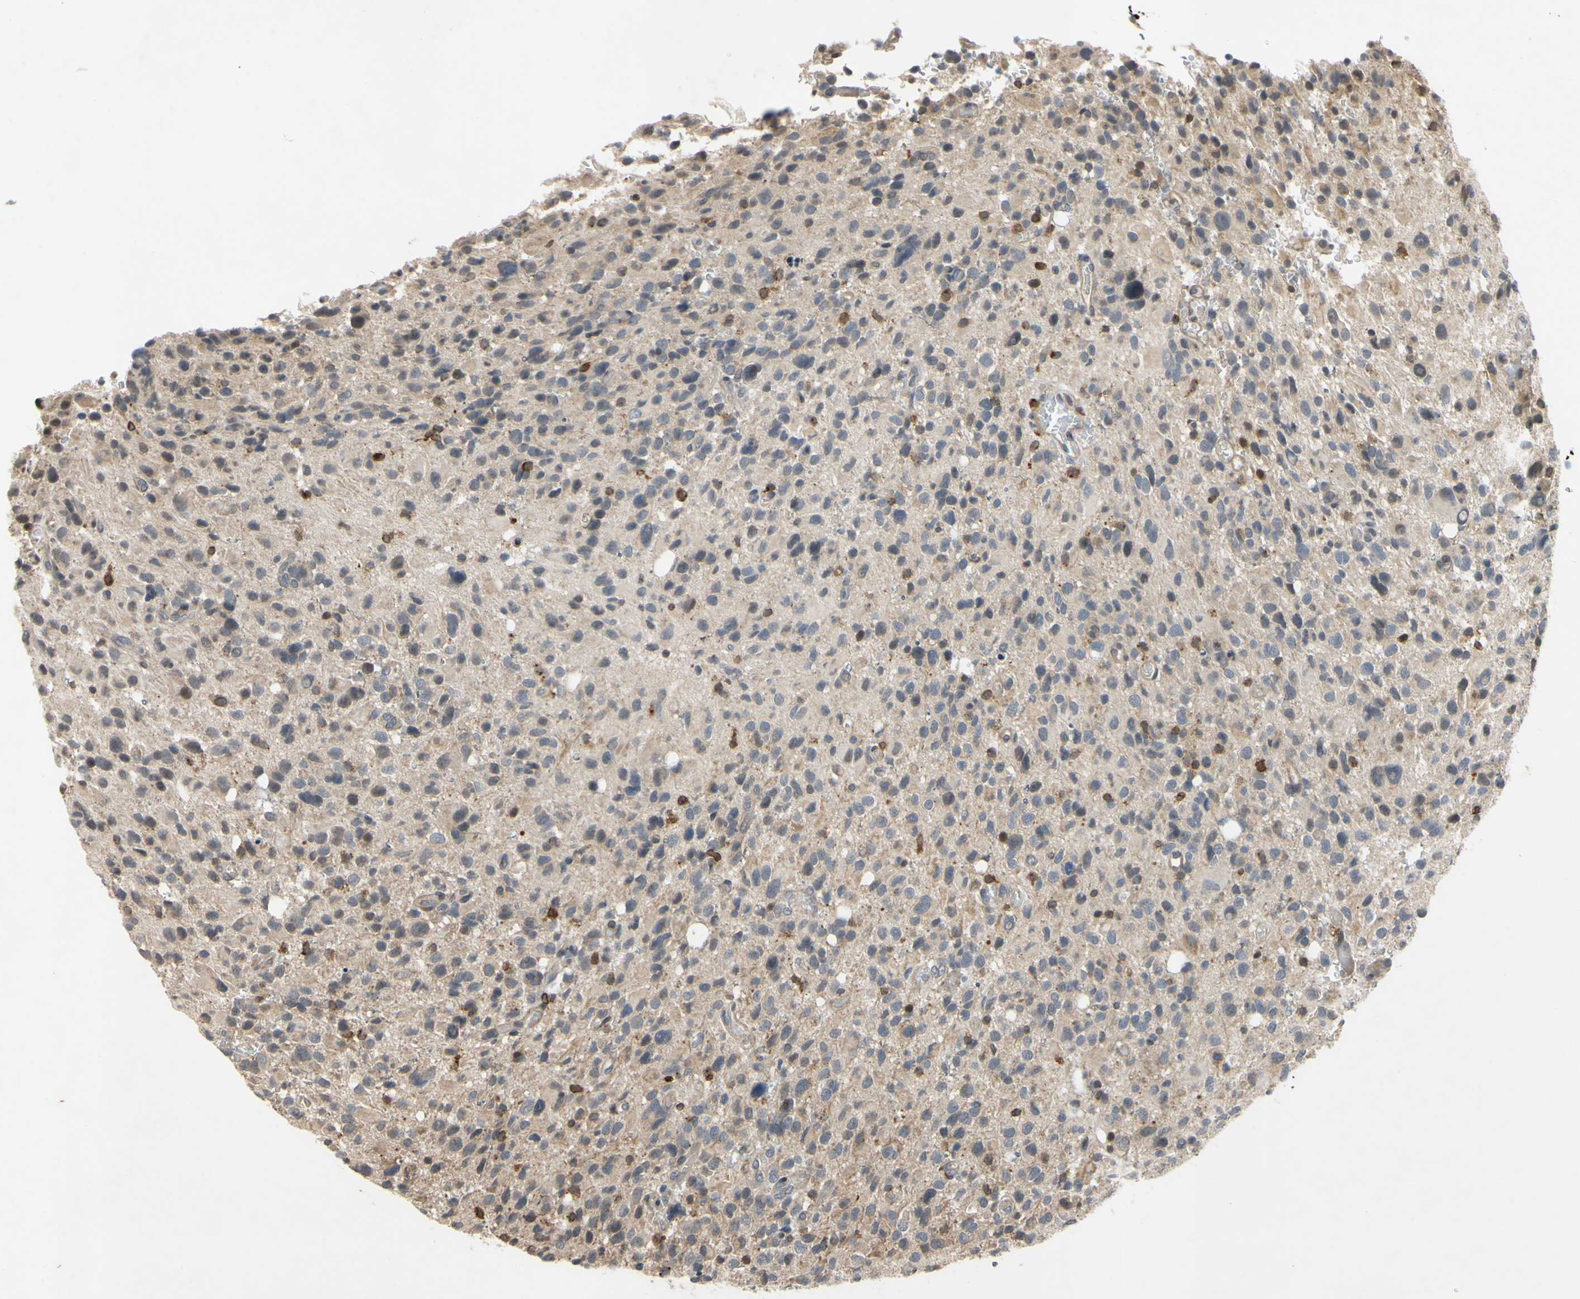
{"staining": {"intensity": "weak", "quantity": "<25%", "location": "cytoplasmic/membranous"}, "tissue": "glioma", "cell_type": "Tumor cells", "image_type": "cancer", "snomed": [{"axis": "morphology", "description": "Glioma, malignant, High grade"}, {"axis": "topography", "description": "Brain"}], "caption": "This is an IHC photomicrograph of malignant glioma (high-grade). There is no expression in tumor cells.", "gene": "PLXNA2", "patient": {"sex": "male", "age": 48}}